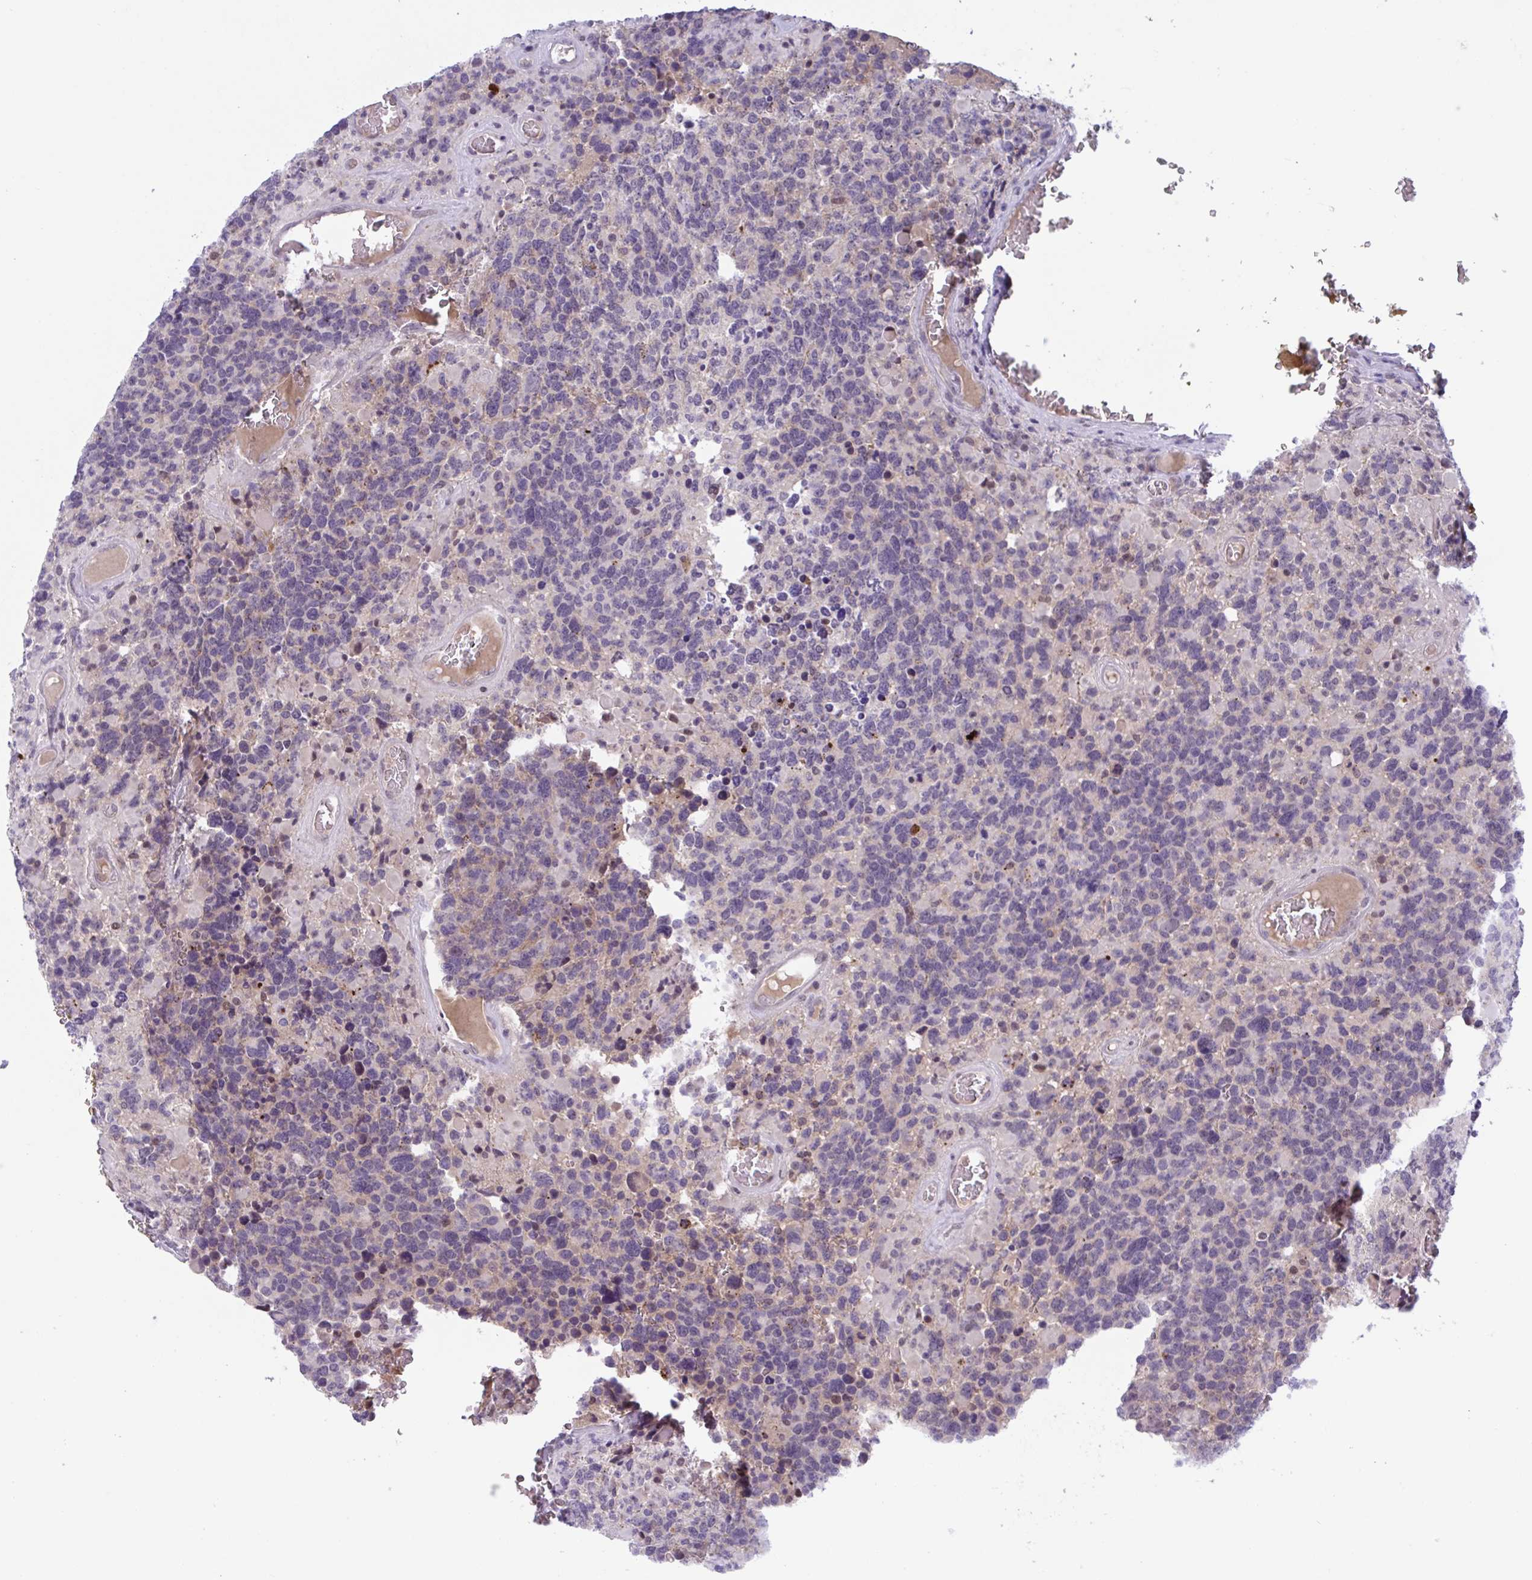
{"staining": {"intensity": "negative", "quantity": "none", "location": "none"}, "tissue": "glioma", "cell_type": "Tumor cells", "image_type": "cancer", "snomed": [{"axis": "morphology", "description": "Glioma, malignant, High grade"}, {"axis": "topography", "description": "Brain"}], "caption": "Tumor cells are negative for brown protein staining in high-grade glioma (malignant).", "gene": "TTC7B", "patient": {"sex": "female", "age": 40}}